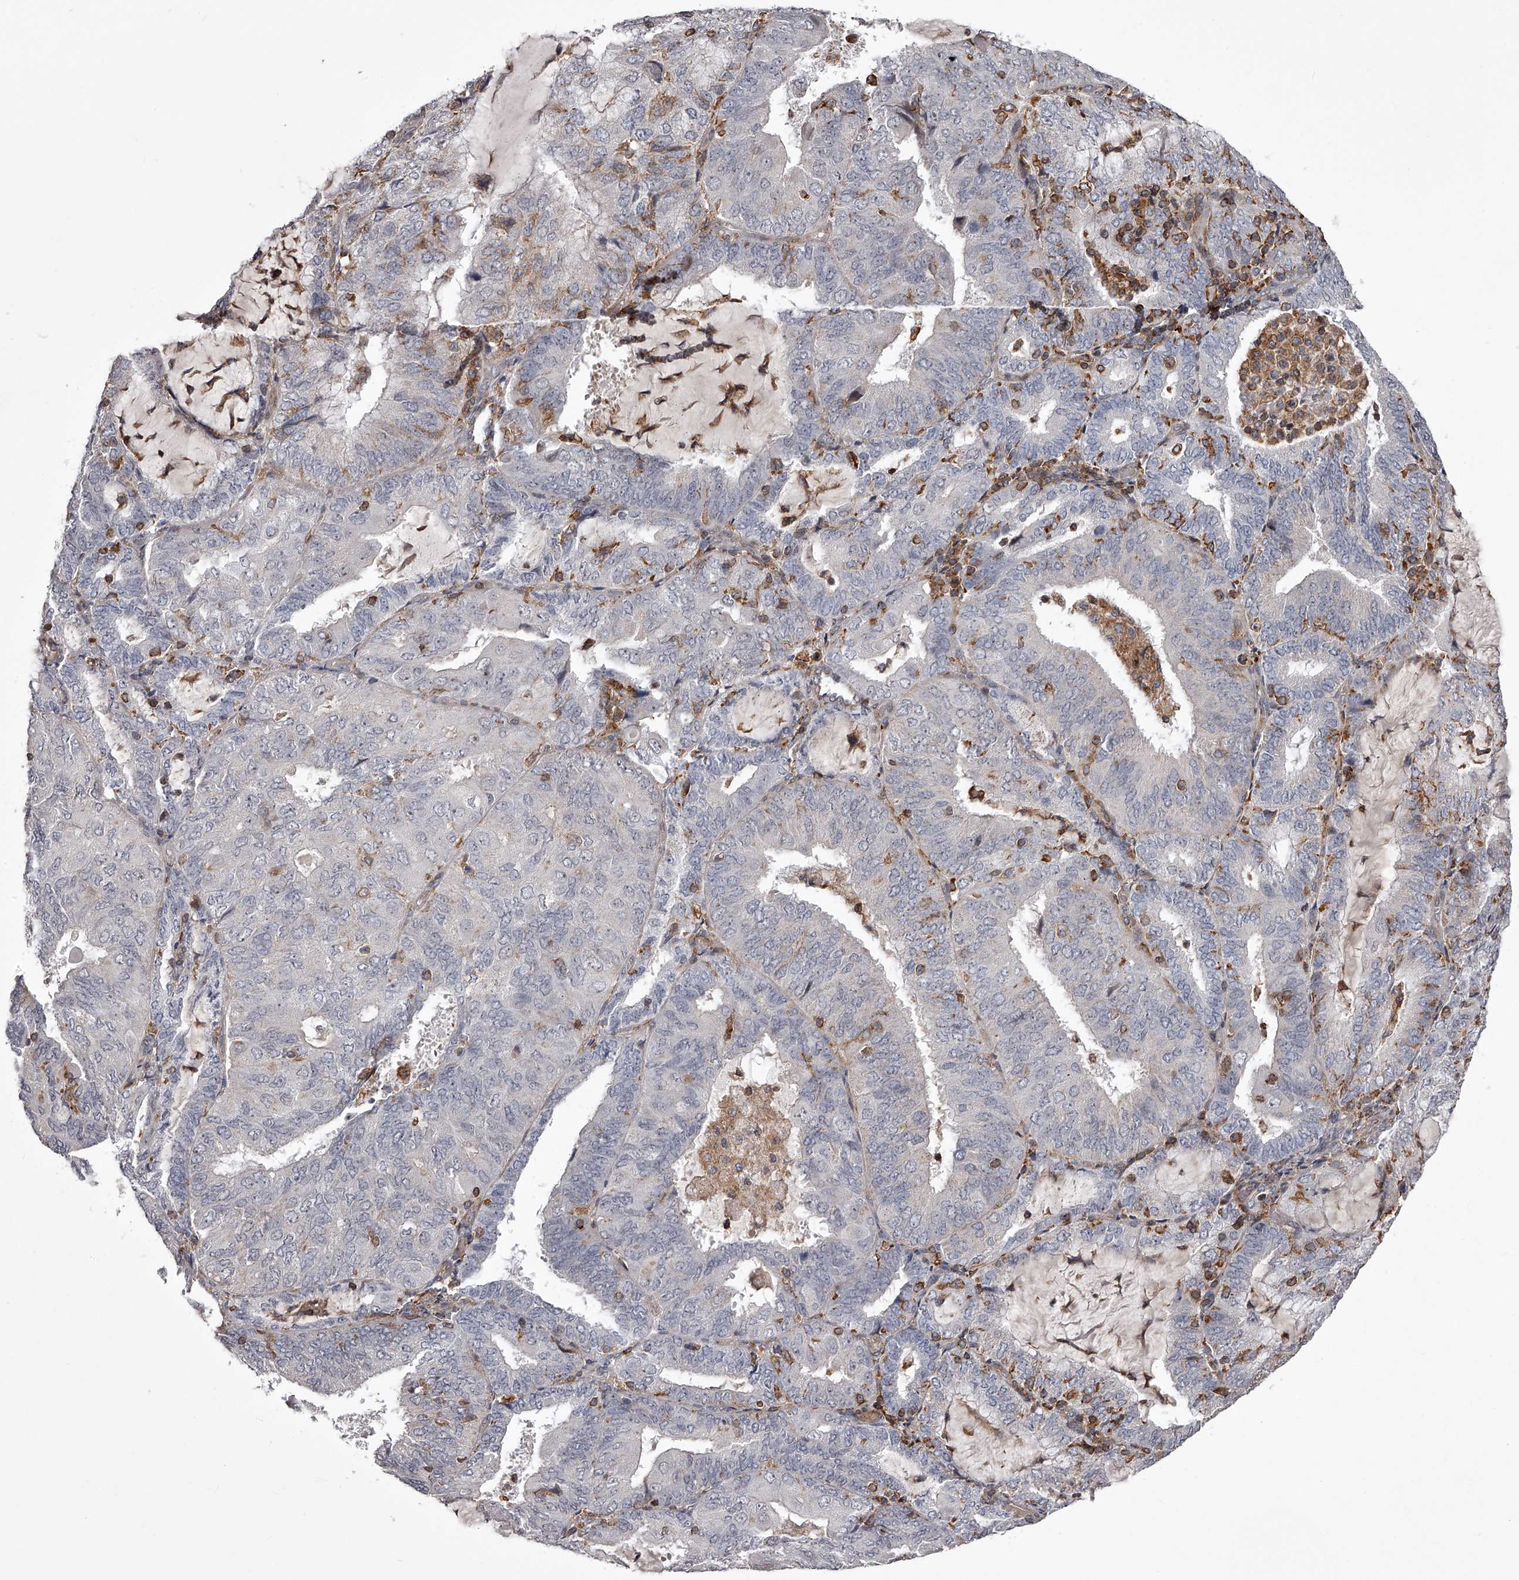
{"staining": {"intensity": "negative", "quantity": "none", "location": "none"}, "tissue": "endometrial cancer", "cell_type": "Tumor cells", "image_type": "cancer", "snomed": [{"axis": "morphology", "description": "Adenocarcinoma, NOS"}, {"axis": "topography", "description": "Endometrium"}], "caption": "Tumor cells show no significant protein positivity in adenocarcinoma (endometrial).", "gene": "RRP36", "patient": {"sex": "female", "age": 81}}